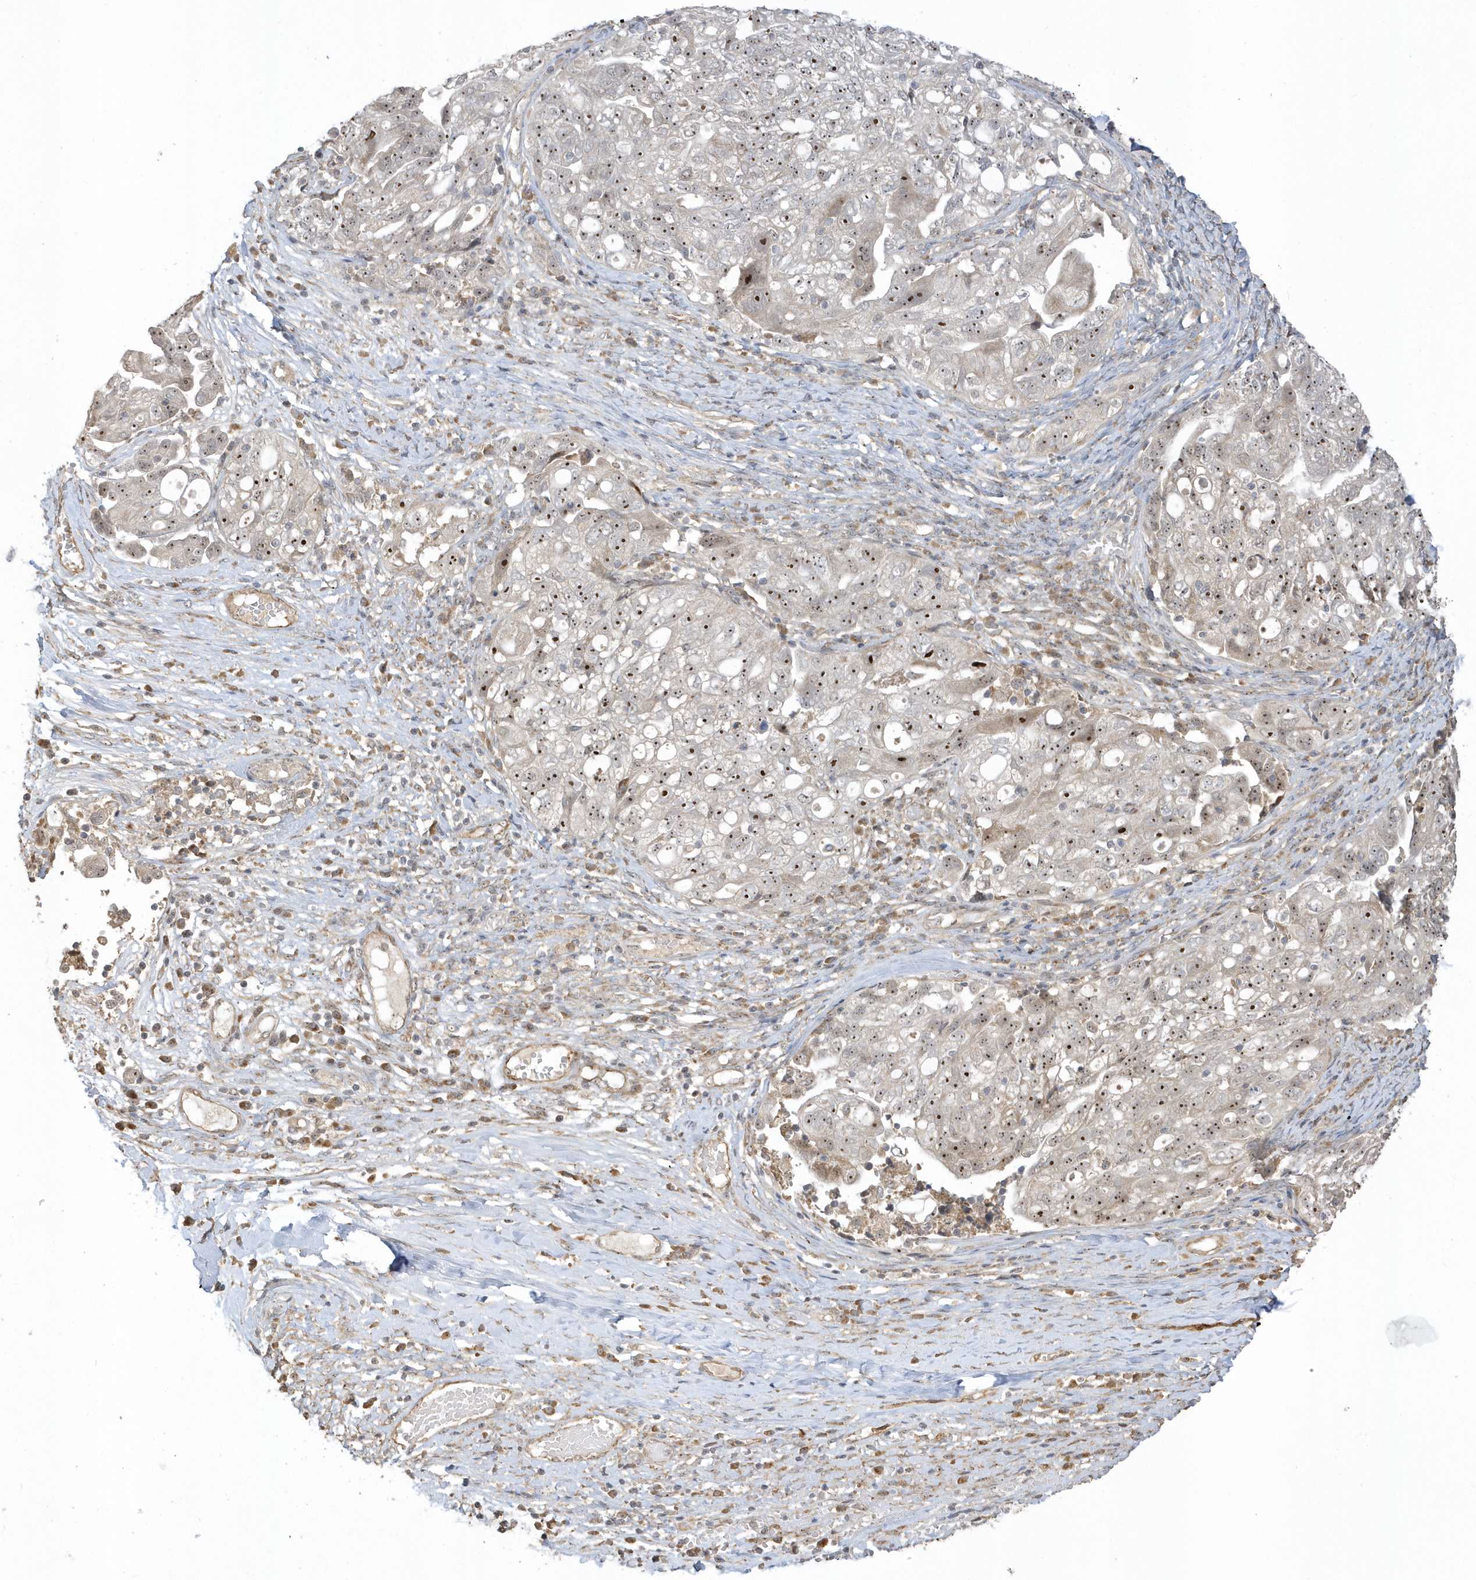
{"staining": {"intensity": "moderate", "quantity": "25%-75%", "location": "nuclear"}, "tissue": "ovarian cancer", "cell_type": "Tumor cells", "image_type": "cancer", "snomed": [{"axis": "morphology", "description": "Carcinoma, NOS"}, {"axis": "morphology", "description": "Cystadenocarcinoma, serous, NOS"}, {"axis": "topography", "description": "Ovary"}], "caption": "Immunohistochemistry of human ovarian cancer displays medium levels of moderate nuclear positivity in about 25%-75% of tumor cells.", "gene": "ECM2", "patient": {"sex": "female", "age": 69}}